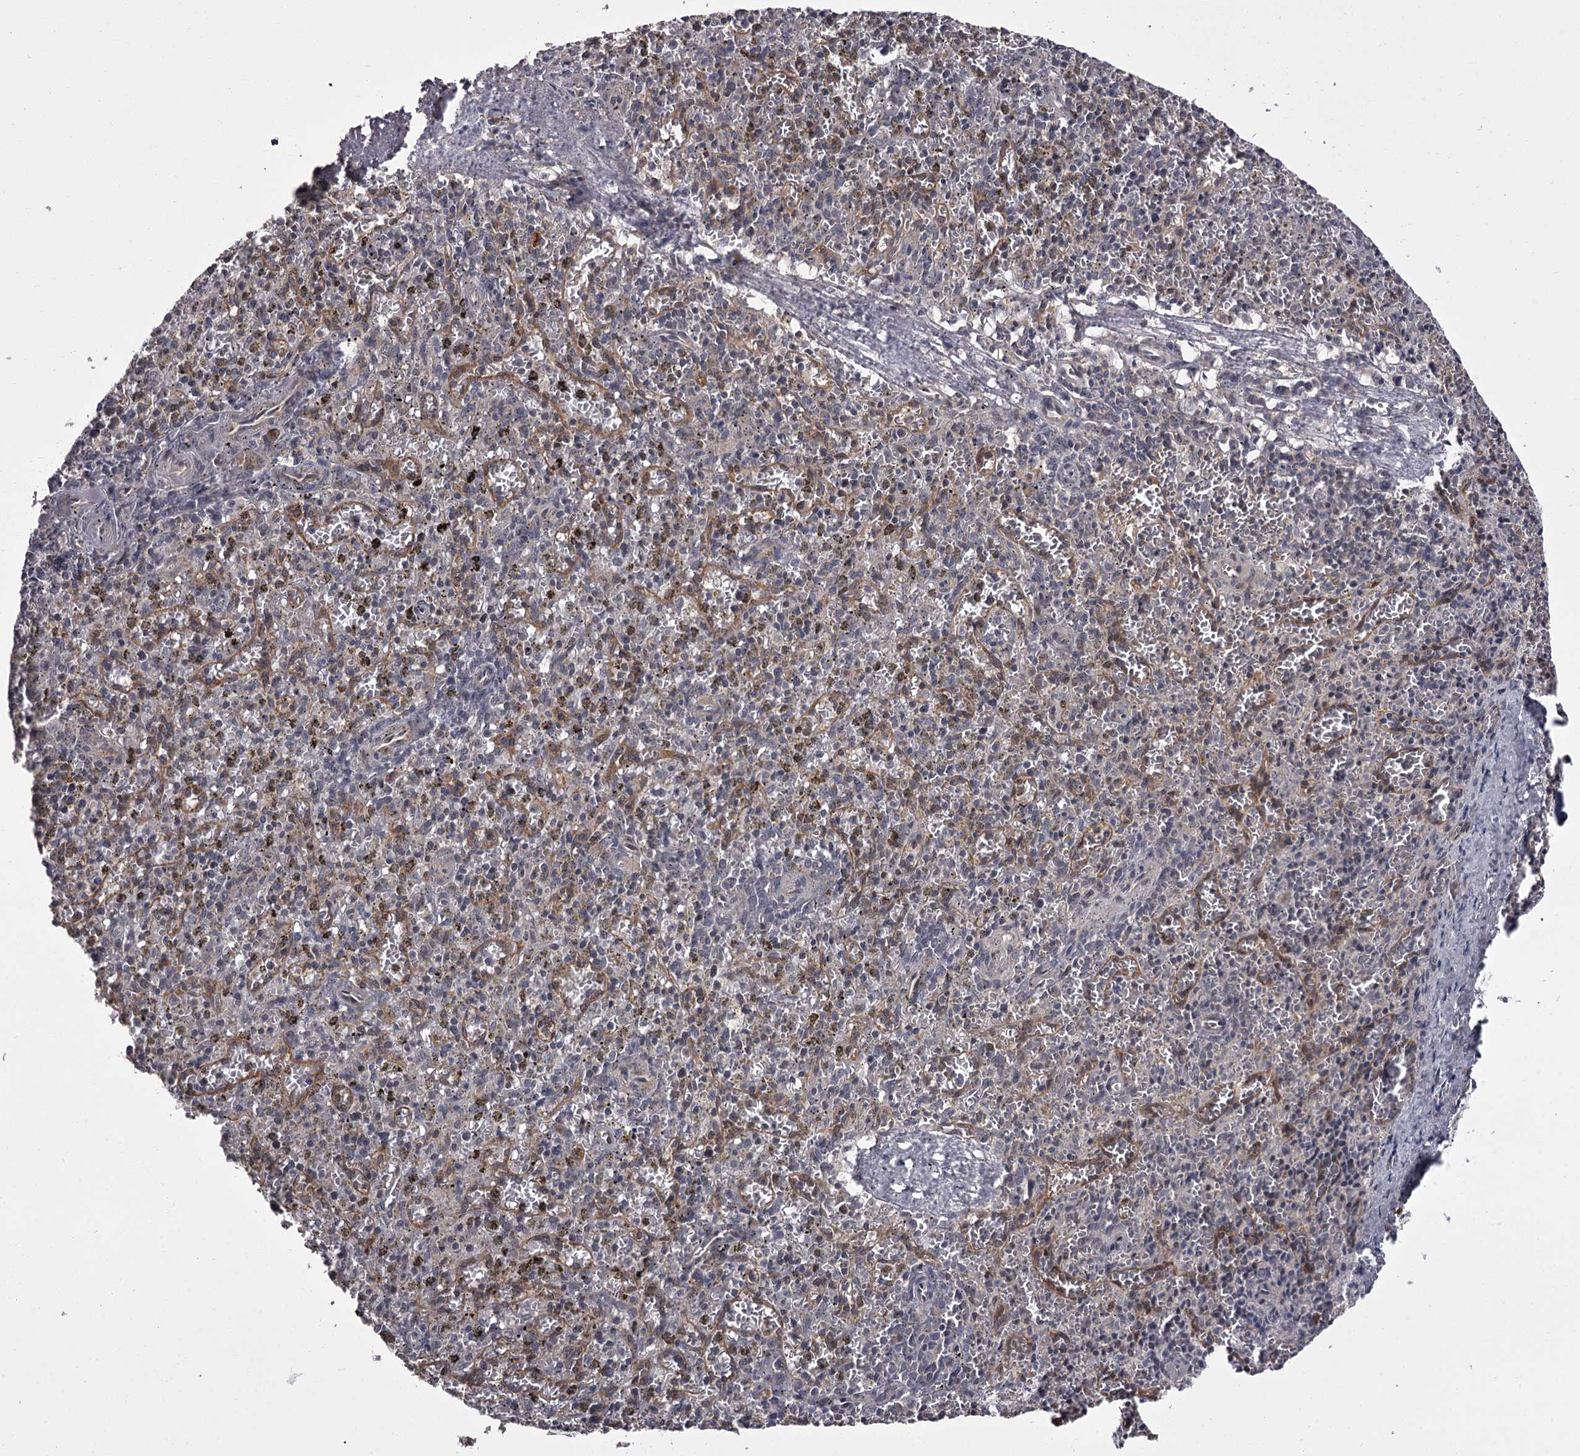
{"staining": {"intensity": "negative", "quantity": "none", "location": "none"}, "tissue": "spleen", "cell_type": "Cells in red pulp", "image_type": "normal", "snomed": [{"axis": "morphology", "description": "Normal tissue, NOS"}, {"axis": "topography", "description": "Spleen"}], "caption": "The micrograph shows no significant expression in cells in red pulp of spleen.", "gene": "CCDC92", "patient": {"sex": "male", "age": 72}}